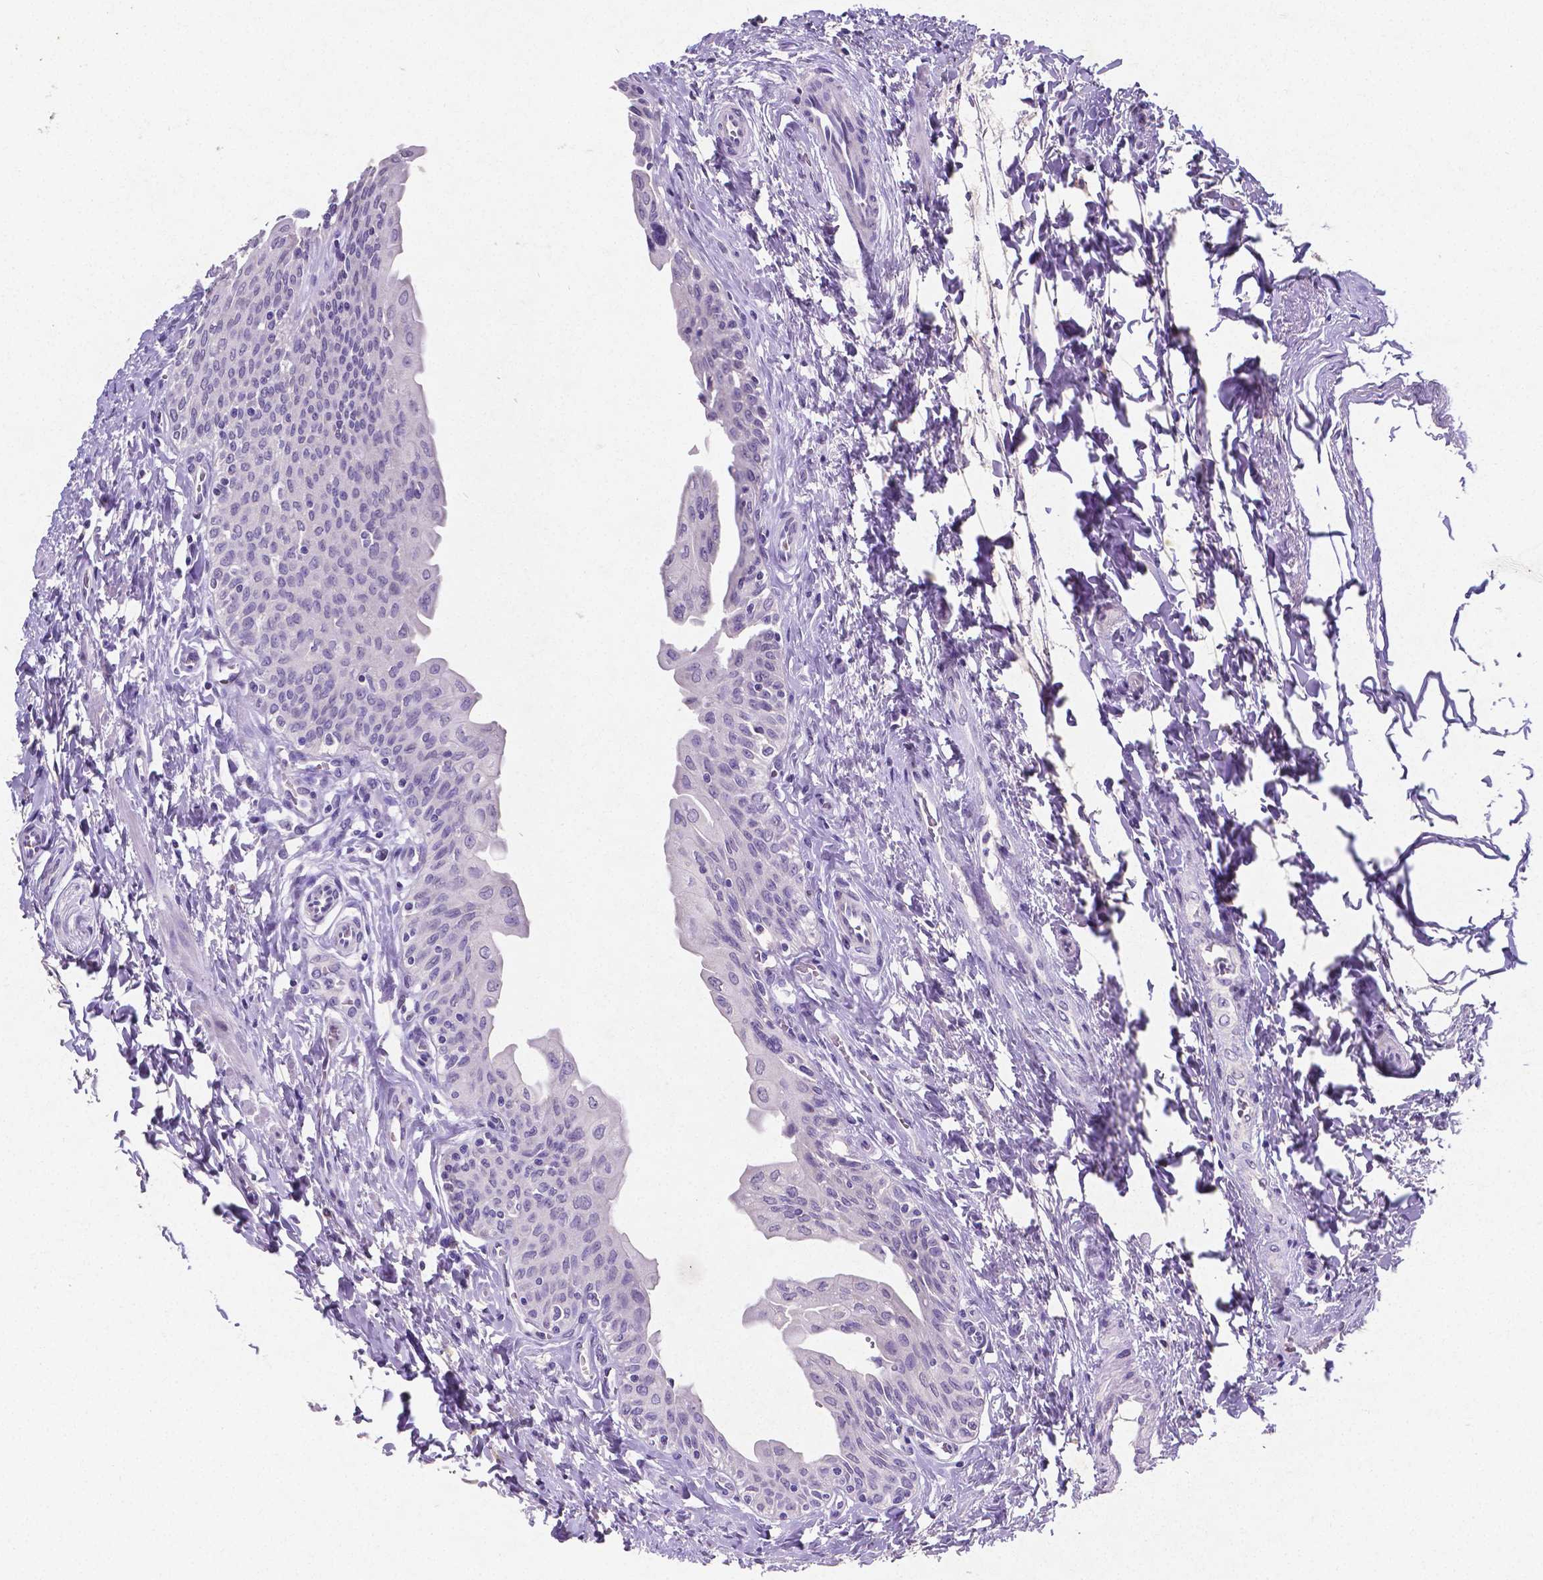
{"staining": {"intensity": "negative", "quantity": "none", "location": "none"}, "tissue": "urinary bladder", "cell_type": "Urothelial cells", "image_type": "normal", "snomed": [{"axis": "morphology", "description": "Normal tissue, NOS"}, {"axis": "topography", "description": "Urinary bladder"}], "caption": "This is a photomicrograph of IHC staining of unremarkable urinary bladder, which shows no expression in urothelial cells.", "gene": "SATB2", "patient": {"sex": "male", "age": 56}}